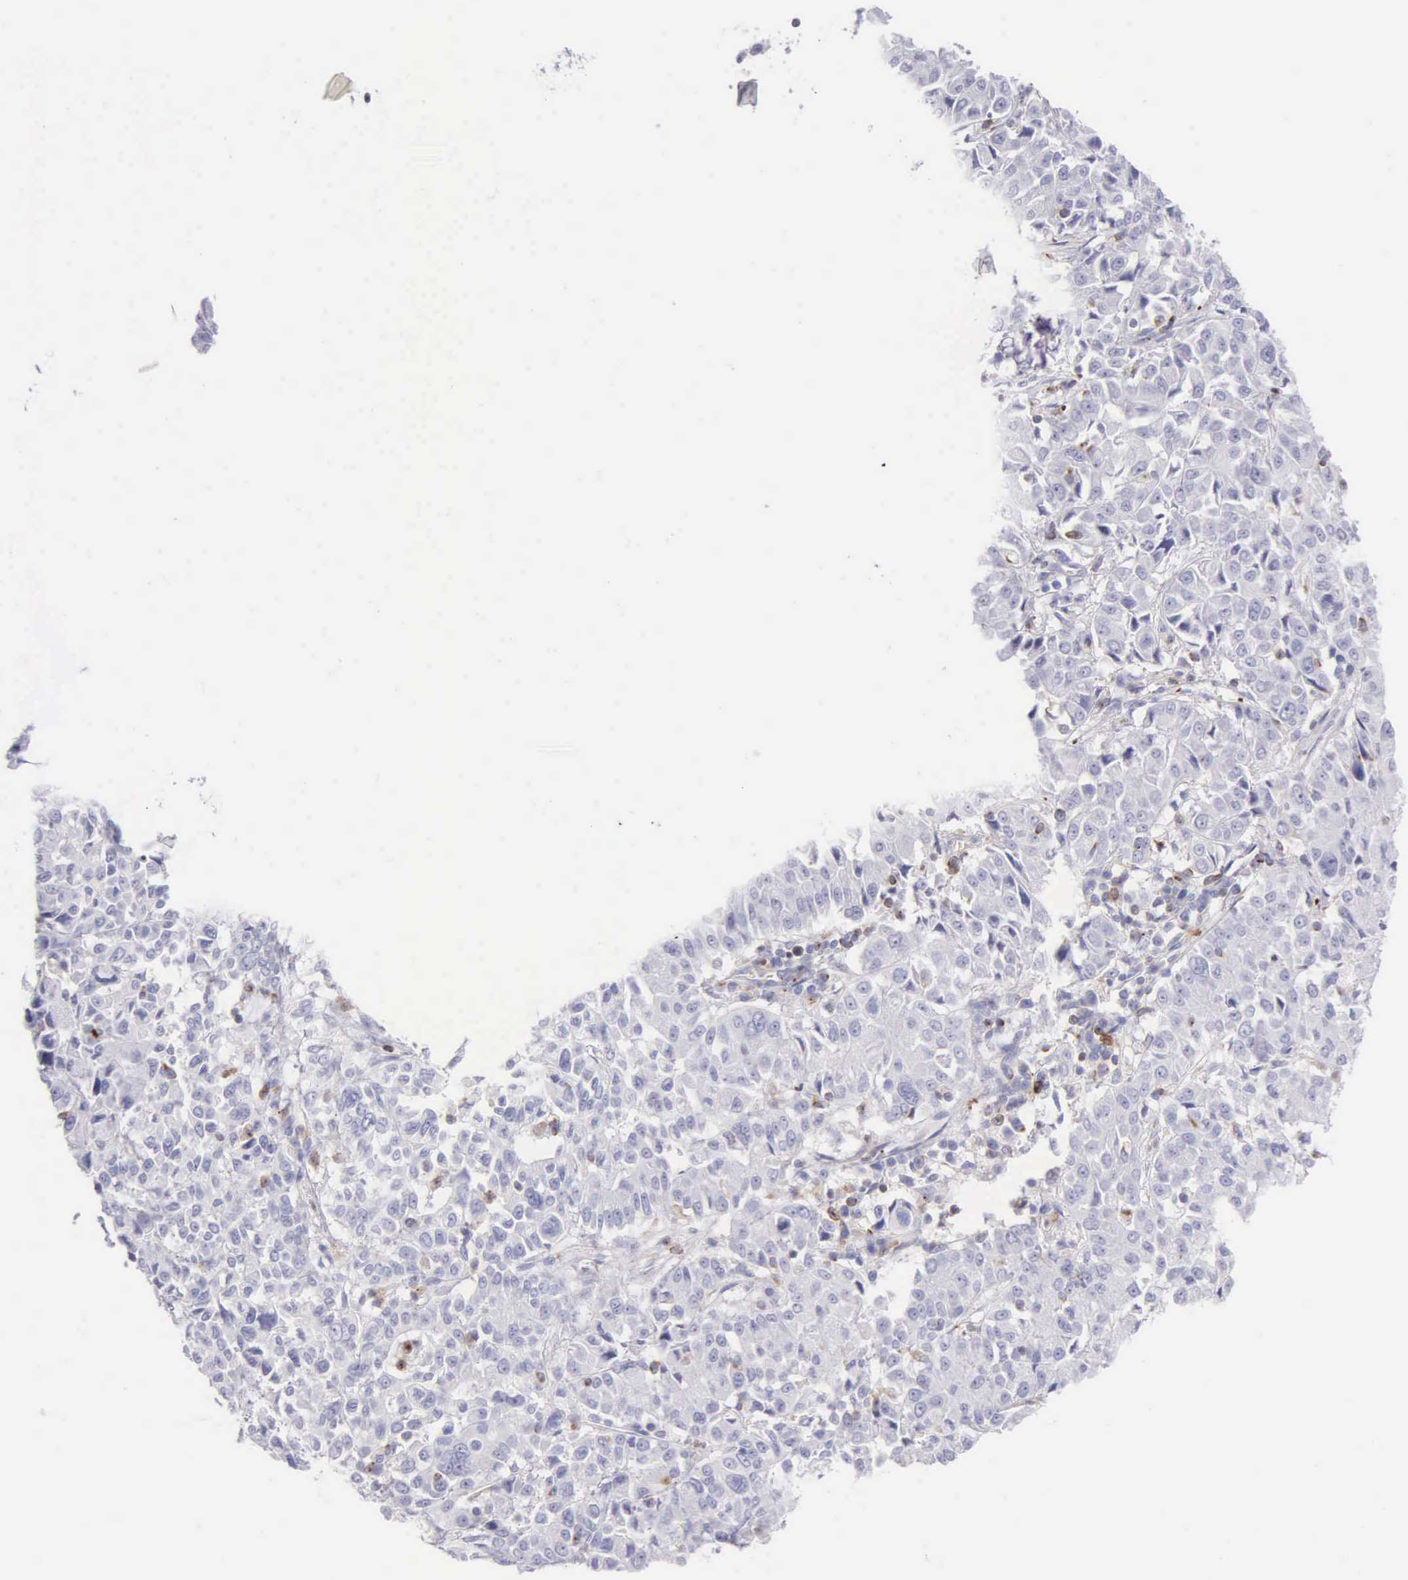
{"staining": {"intensity": "negative", "quantity": "none", "location": "none"}, "tissue": "pancreatic cancer", "cell_type": "Tumor cells", "image_type": "cancer", "snomed": [{"axis": "morphology", "description": "Adenocarcinoma, NOS"}, {"axis": "topography", "description": "Pancreas"}], "caption": "Pancreatic adenocarcinoma stained for a protein using IHC demonstrates no staining tumor cells.", "gene": "SRGN", "patient": {"sex": "female", "age": 52}}